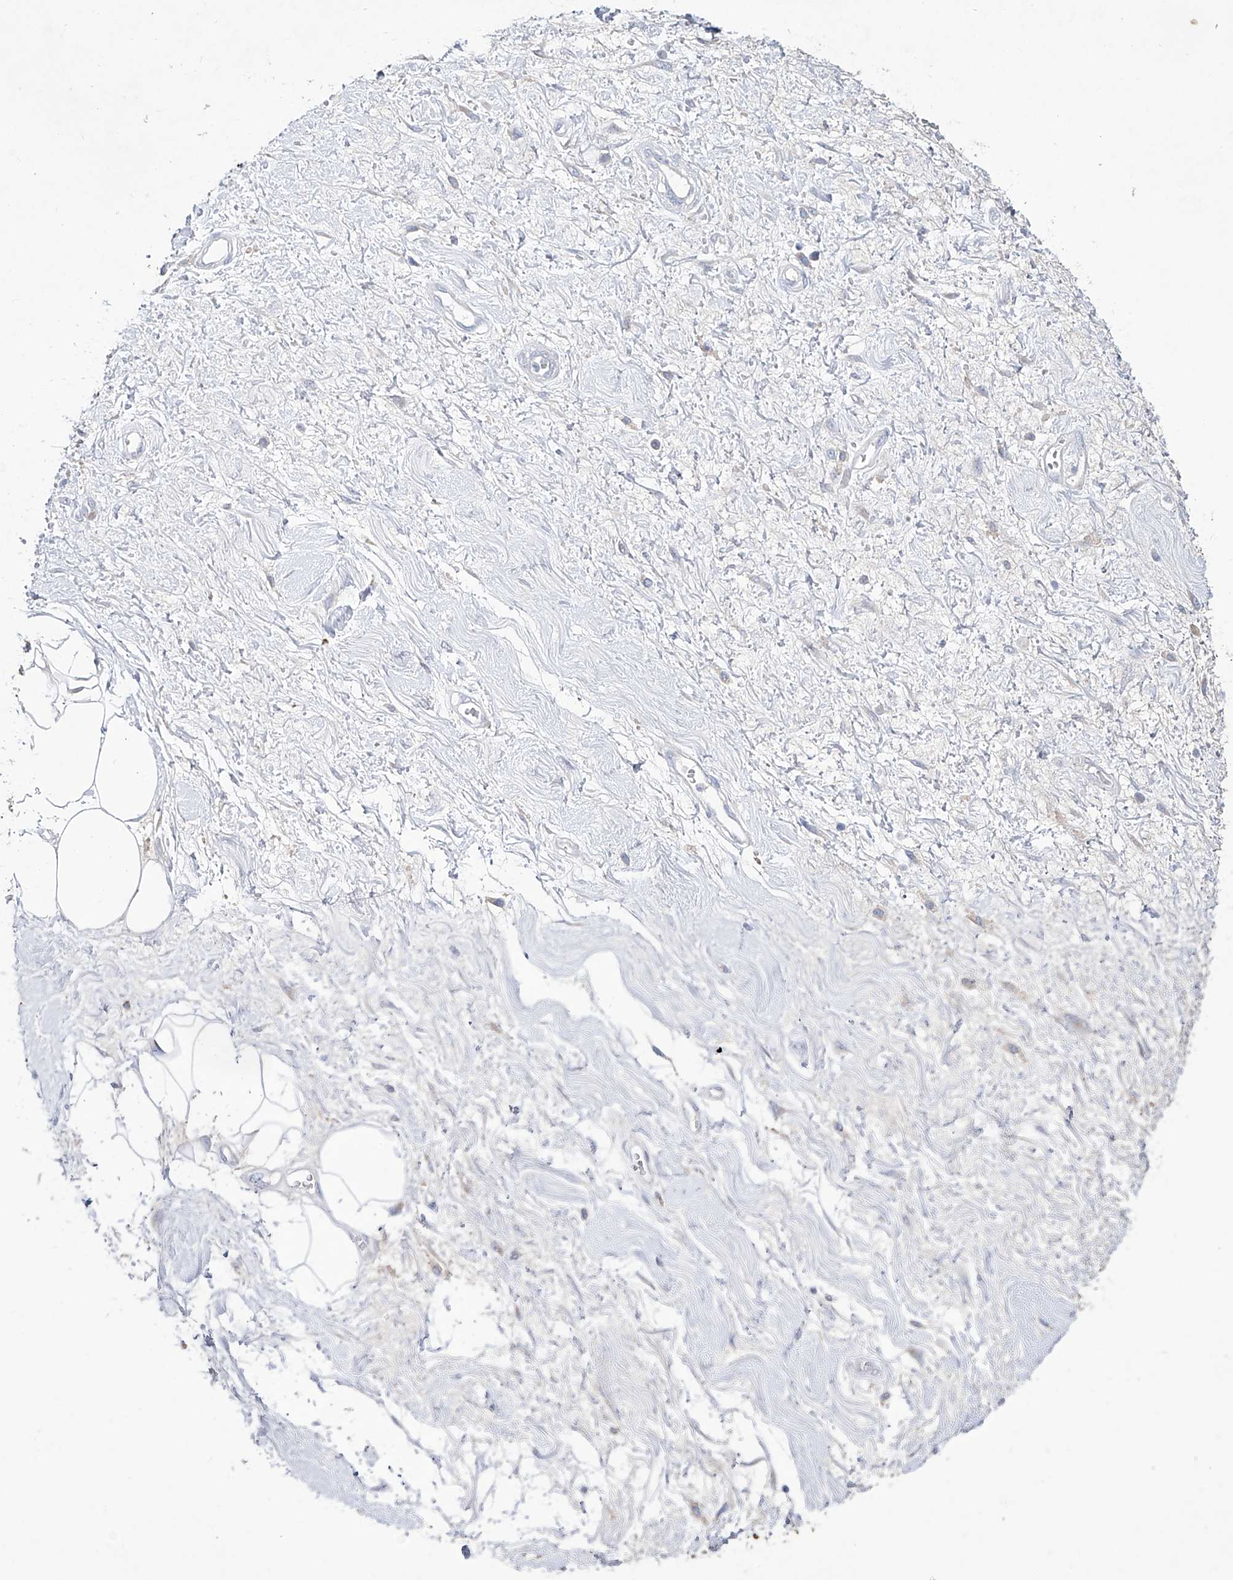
{"staining": {"intensity": "negative", "quantity": "none", "location": "none"}, "tissue": "adipose tissue", "cell_type": "Adipocytes", "image_type": "normal", "snomed": [{"axis": "morphology", "description": "Normal tissue, NOS"}, {"axis": "morphology", "description": "Adenocarcinoma, NOS"}, {"axis": "topography", "description": "Pancreas"}, {"axis": "topography", "description": "Peripheral nerve tissue"}], "caption": "This is an immunohistochemistry (IHC) photomicrograph of normal adipose tissue. There is no expression in adipocytes.", "gene": "KLHL17", "patient": {"sex": "male", "age": 59}}